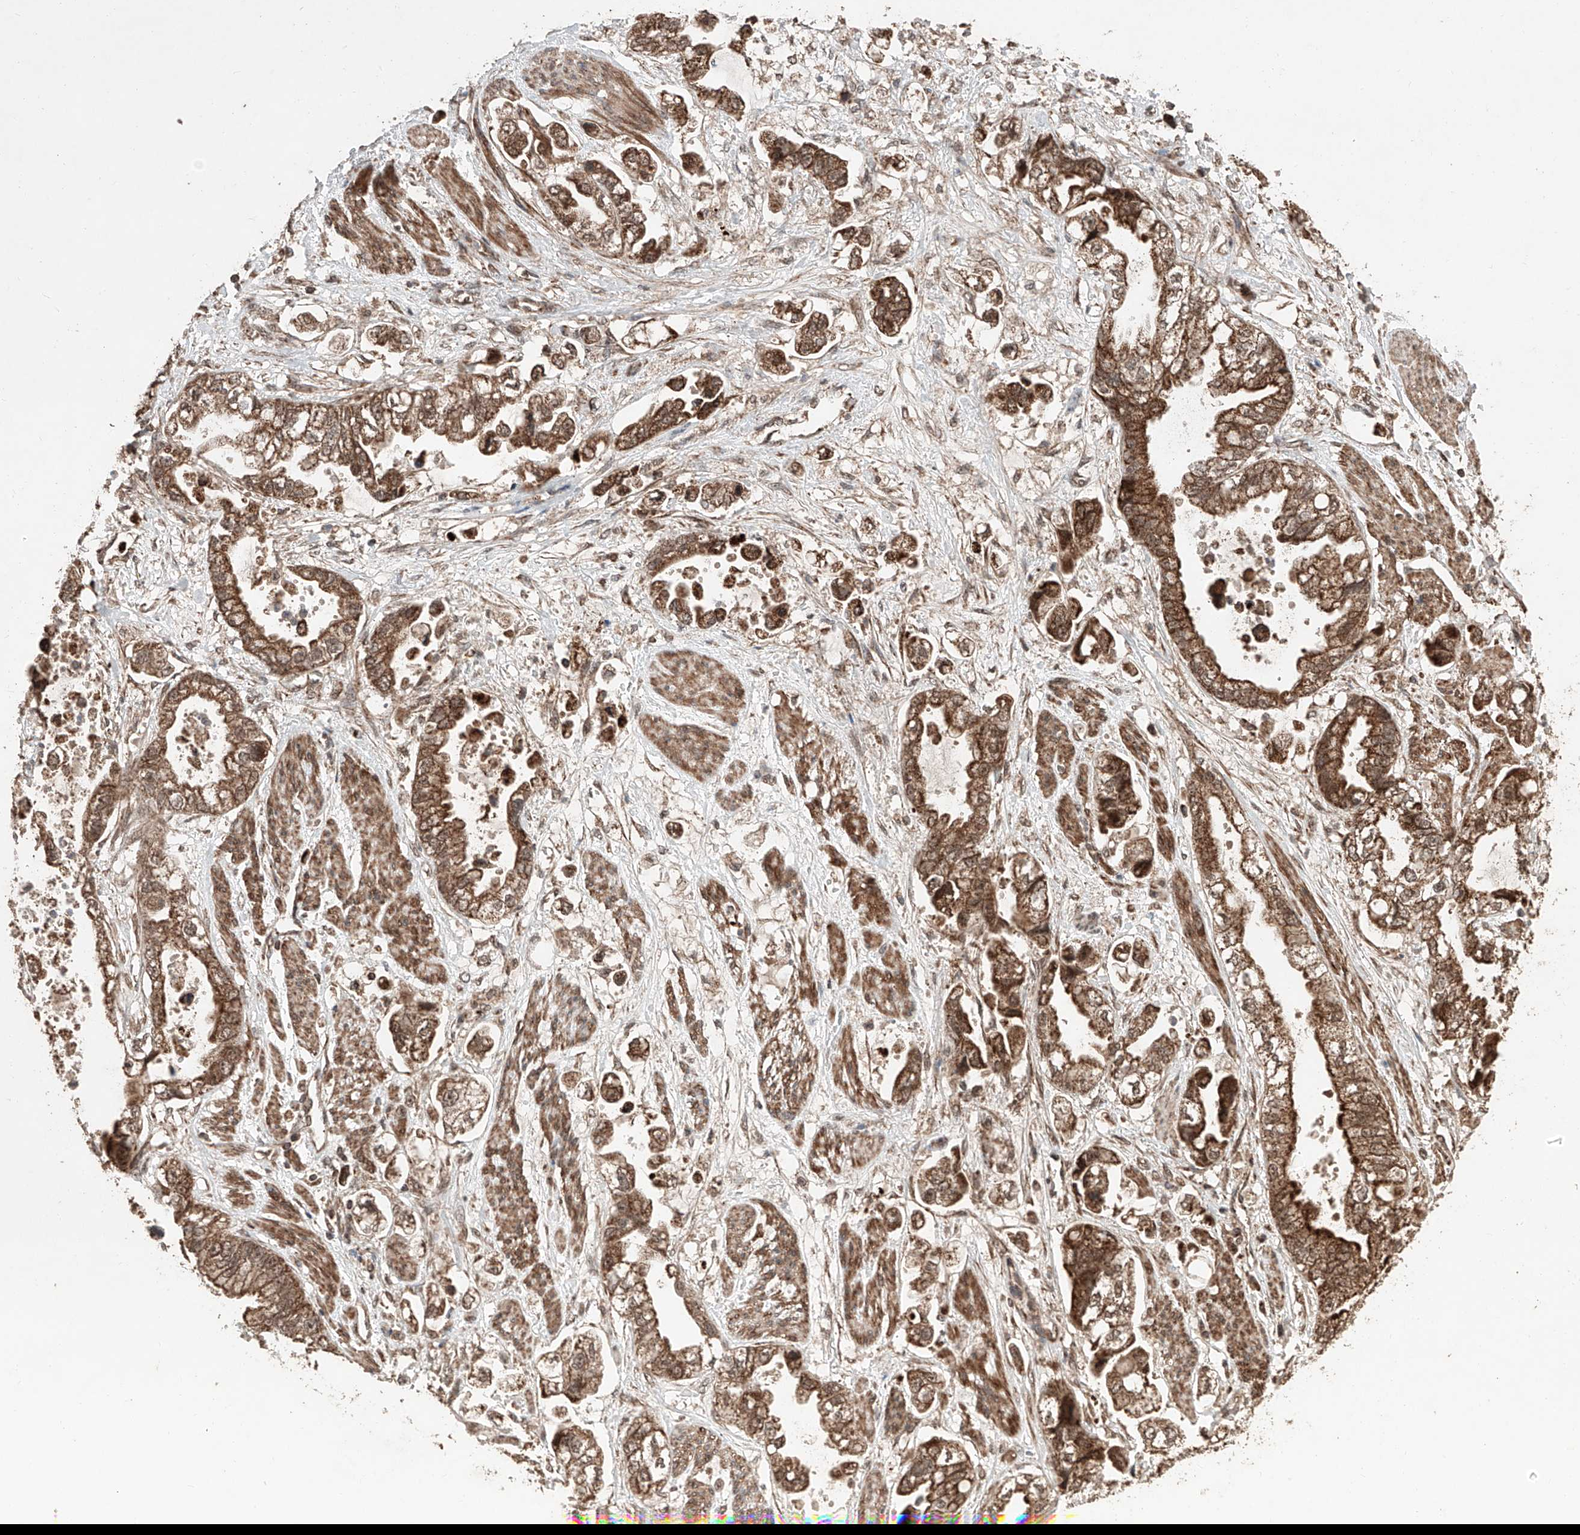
{"staining": {"intensity": "moderate", "quantity": ">75%", "location": "cytoplasmic/membranous"}, "tissue": "stomach cancer", "cell_type": "Tumor cells", "image_type": "cancer", "snomed": [{"axis": "morphology", "description": "Adenocarcinoma, NOS"}, {"axis": "topography", "description": "Stomach"}], "caption": "IHC (DAB) staining of human adenocarcinoma (stomach) displays moderate cytoplasmic/membranous protein positivity in approximately >75% of tumor cells. The protein of interest is shown in brown color, while the nuclei are stained blue.", "gene": "ZSCAN29", "patient": {"sex": "male", "age": 62}}